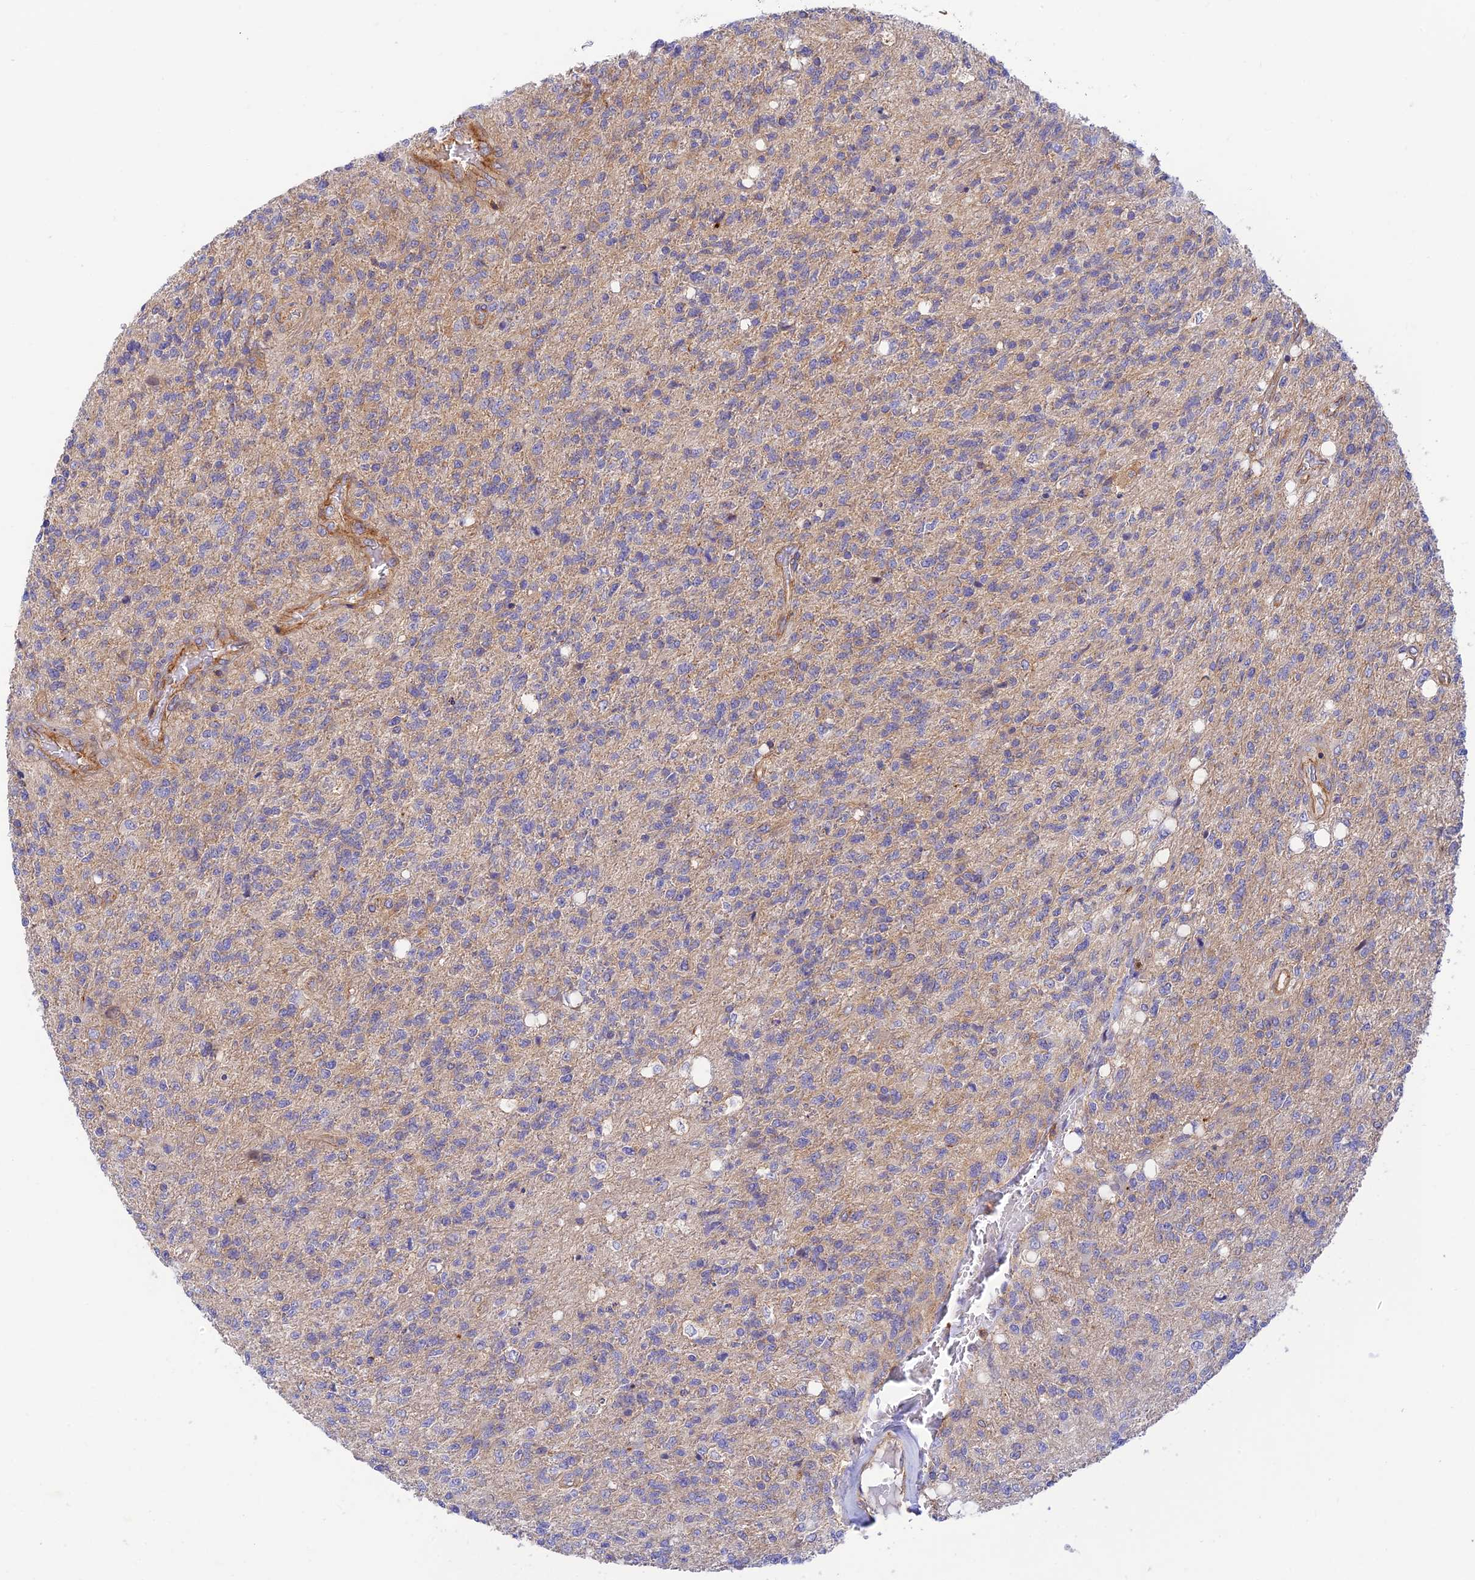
{"staining": {"intensity": "moderate", "quantity": "<25%", "location": "cytoplasmic/membranous"}, "tissue": "glioma", "cell_type": "Tumor cells", "image_type": "cancer", "snomed": [{"axis": "morphology", "description": "Glioma, malignant, High grade"}, {"axis": "topography", "description": "Brain"}], "caption": "Malignant glioma (high-grade) tissue displays moderate cytoplasmic/membranous staining in about <25% of tumor cells", "gene": "PPP1R12C", "patient": {"sex": "male", "age": 56}}